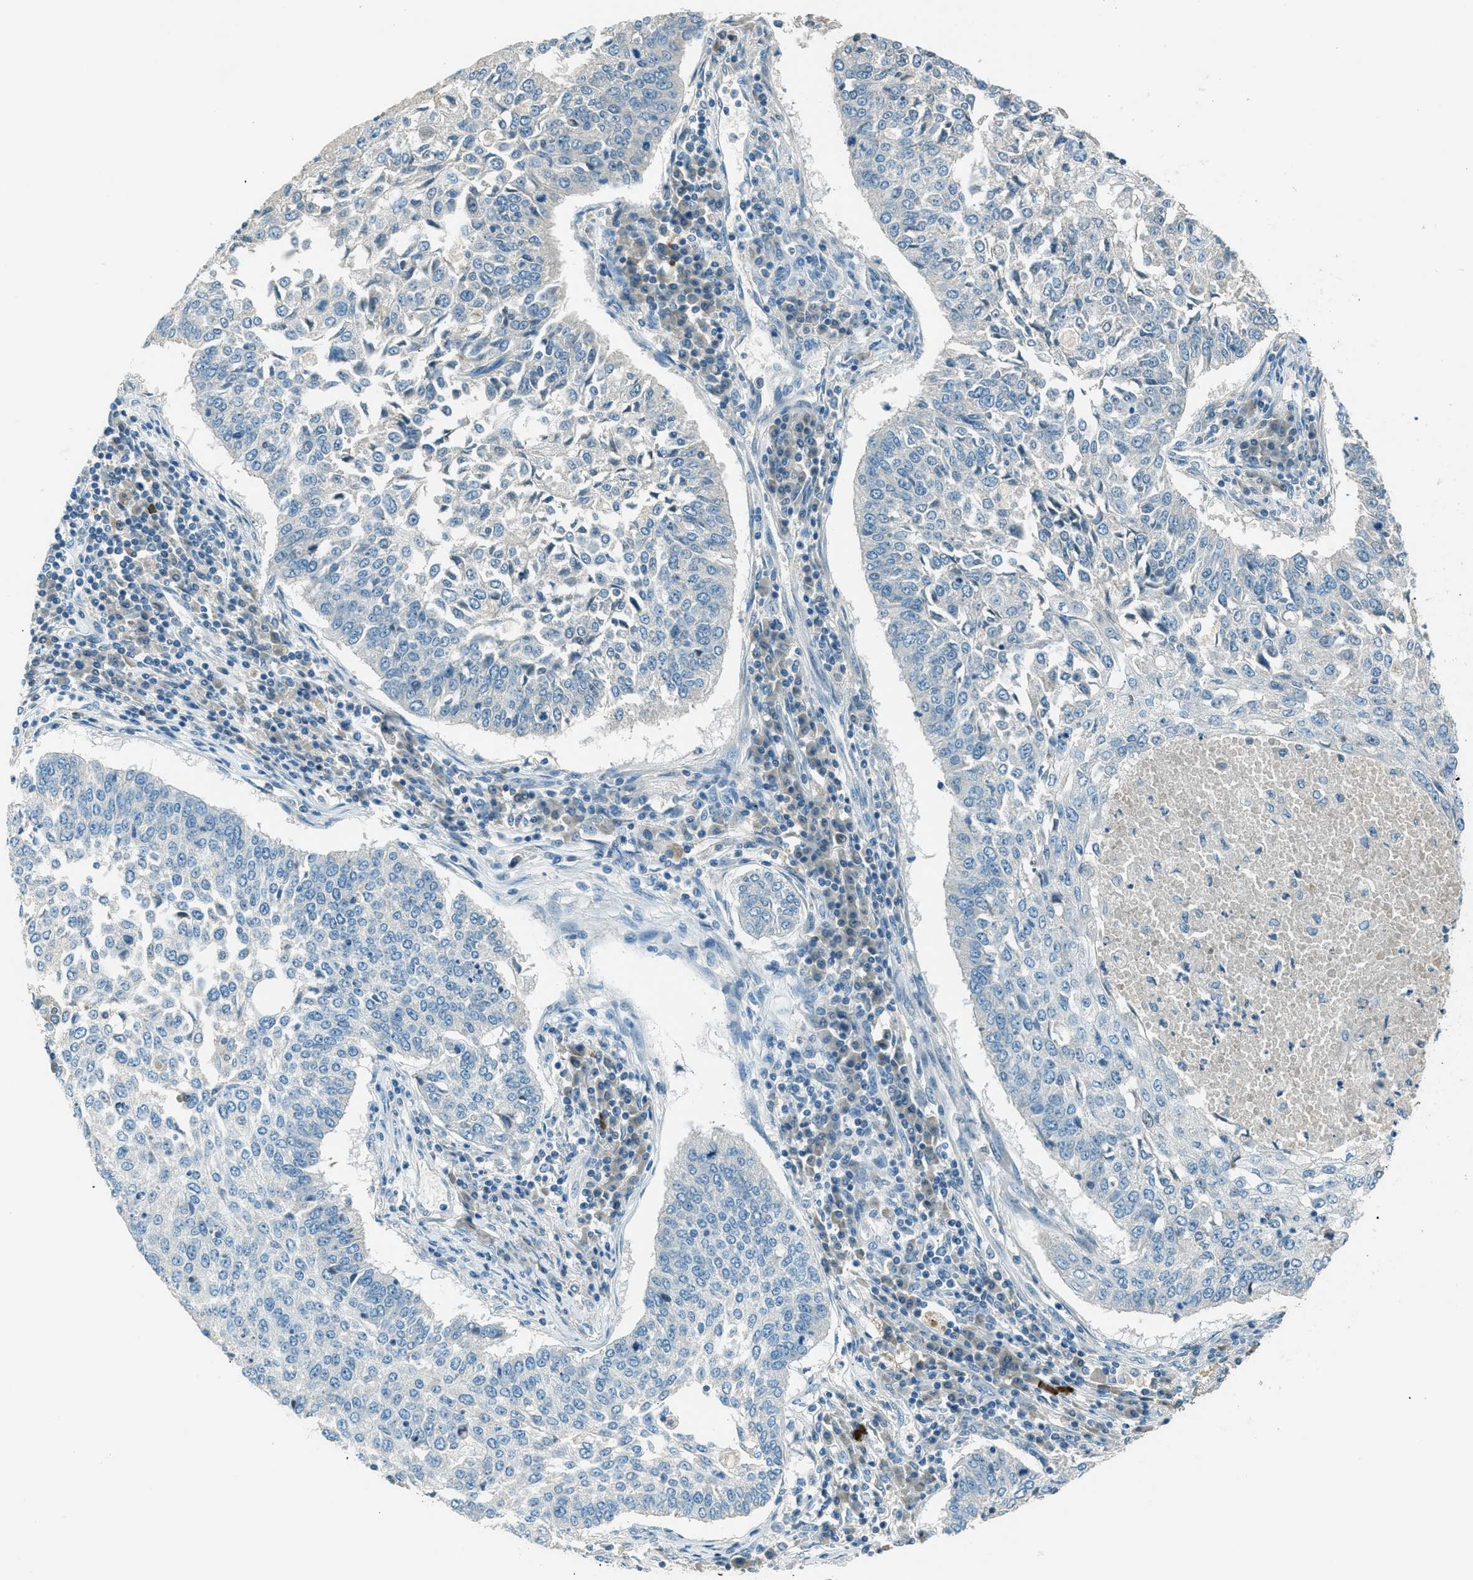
{"staining": {"intensity": "negative", "quantity": "none", "location": "none"}, "tissue": "lung cancer", "cell_type": "Tumor cells", "image_type": "cancer", "snomed": [{"axis": "morphology", "description": "Normal tissue, NOS"}, {"axis": "morphology", "description": "Squamous cell carcinoma, NOS"}, {"axis": "topography", "description": "Cartilage tissue"}, {"axis": "topography", "description": "Bronchus"}, {"axis": "topography", "description": "Lung"}], "caption": "IHC histopathology image of lung cancer stained for a protein (brown), which shows no expression in tumor cells.", "gene": "MSLN", "patient": {"sex": "female", "age": 49}}